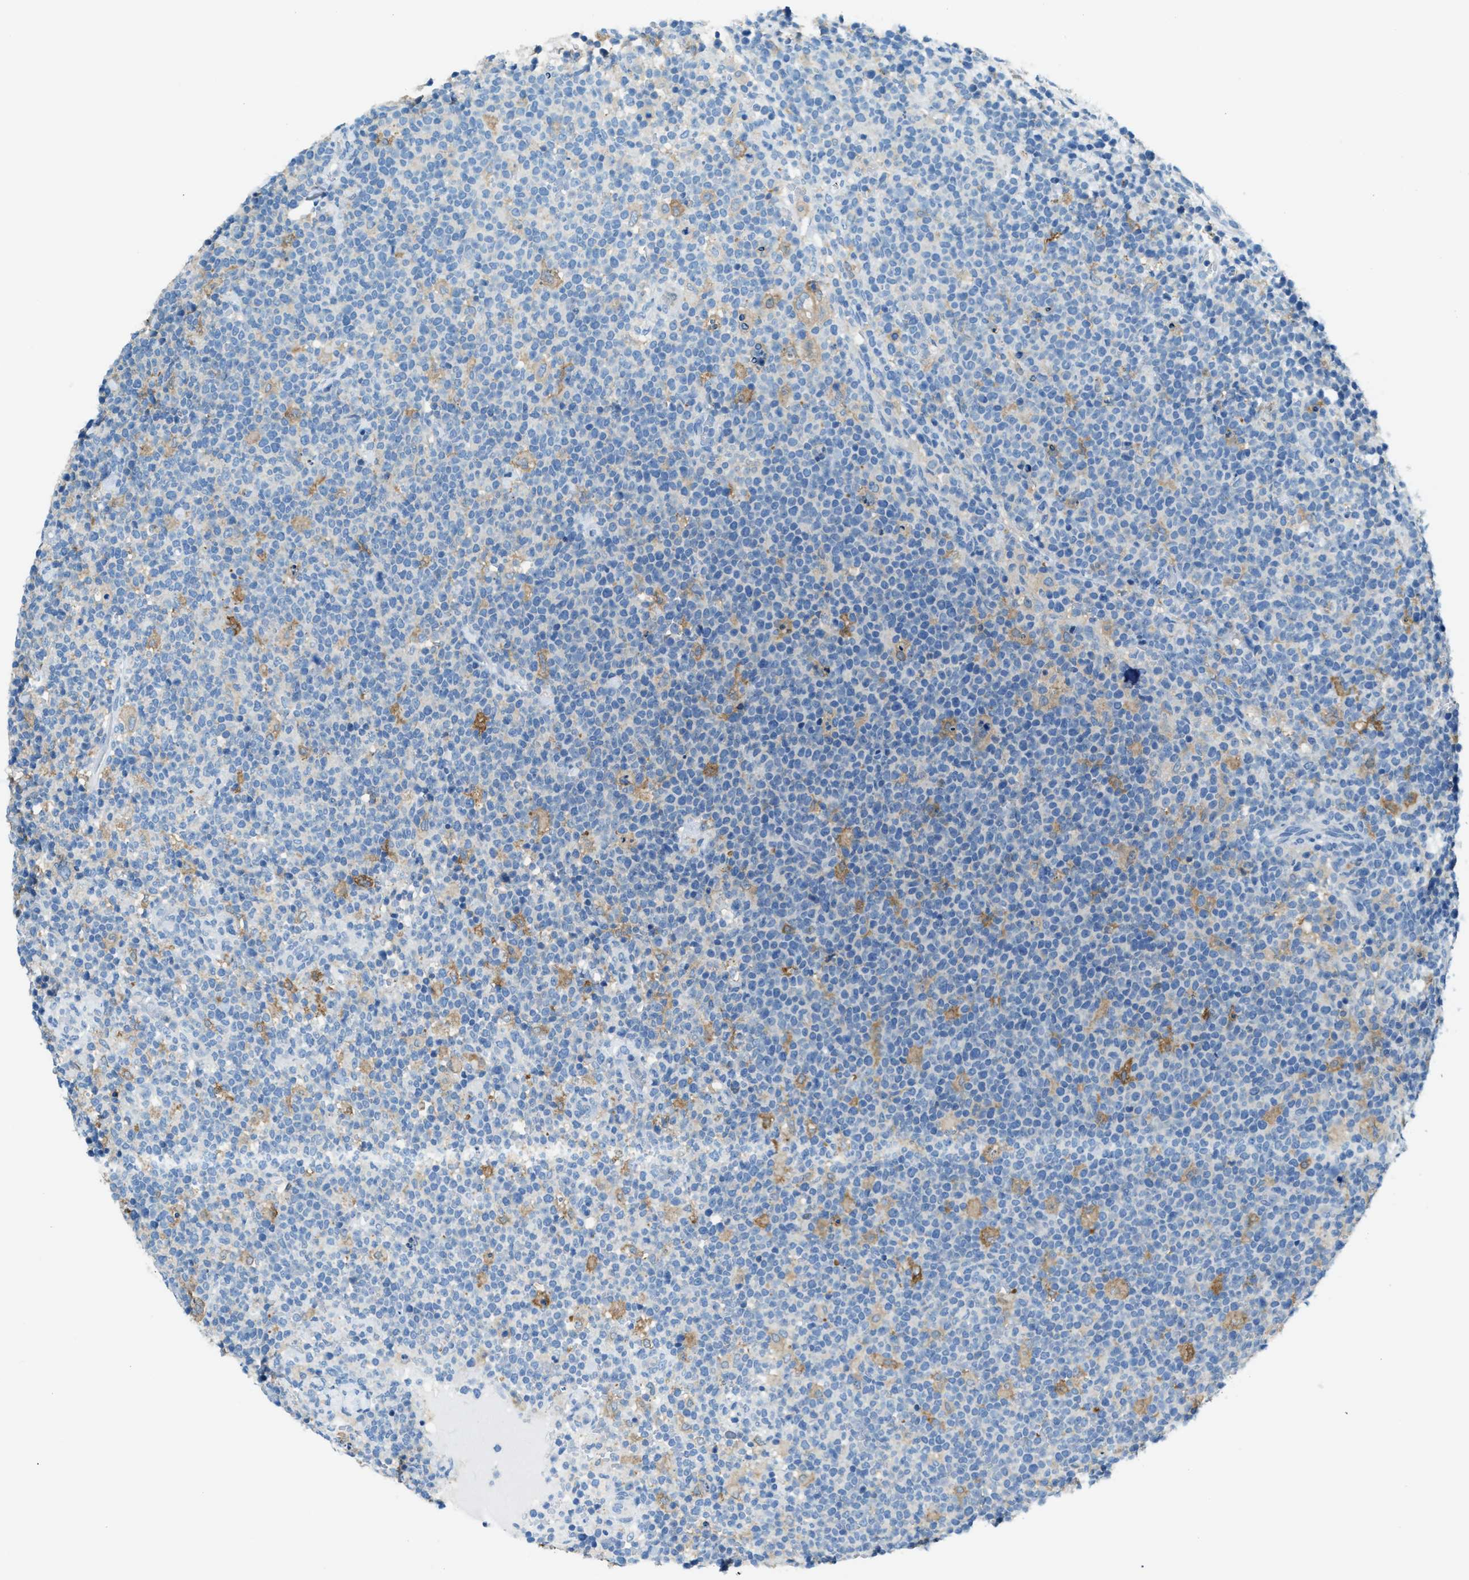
{"staining": {"intensity": "negative", "quantity": "none", "location": "none"}, "tissue": "lymphoma", "cell_type": "Tumor cells", "image_type": "cancer", "snomed": [{"axis": "morphology", "description": "Malignant lymphoma, non-Hodgkin's type, High grade"}, {"axis": "topography", "description": "Lymph node"}], "caption": "The histopathology image demonstrates no staining of tumor cells in lymphoma.", "gene": "MATCAP2", "patient": {"sex": "male", "age": 61}}